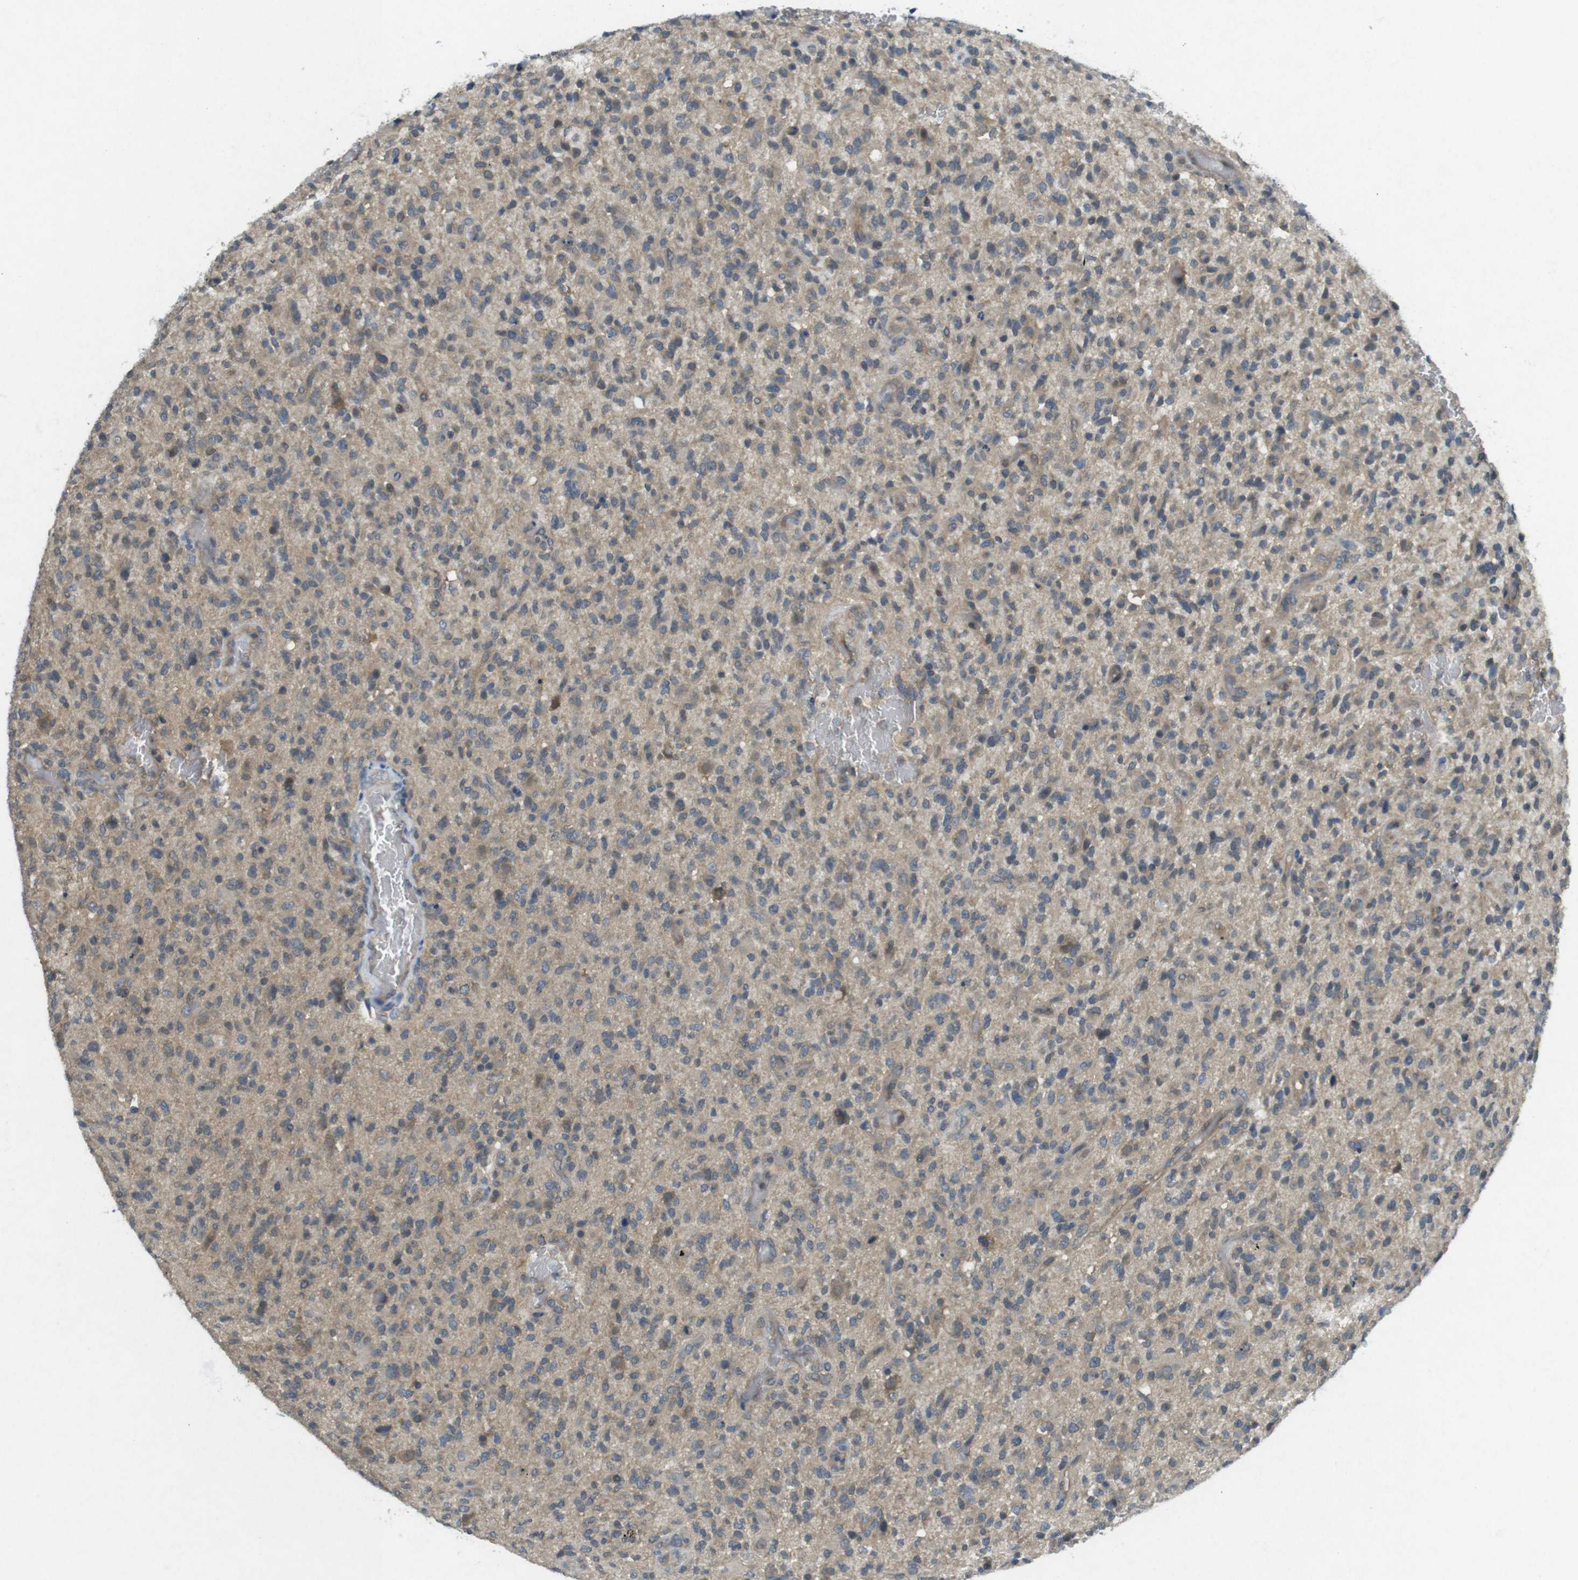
{"staining": {"intensity": "weak", "quantity": ">75%", "location": "cytoplasmic/membranous"}, "tissue": "glioma", "cell_type": "Tumor cells", "image_type": "cancer", "snomed": [{"axis": "morphology", "description": "Glioma, malignant, High grade"}, {"axis": "topography", "description": "Brain"}], "caption": "Glioma stained for a protein (brown) reveals weak cytoplasmic/membranous positive staining in about >75% of tumor cells.", "gene": "SUGT1", "patient": {"sex": "male", "age": 71}}